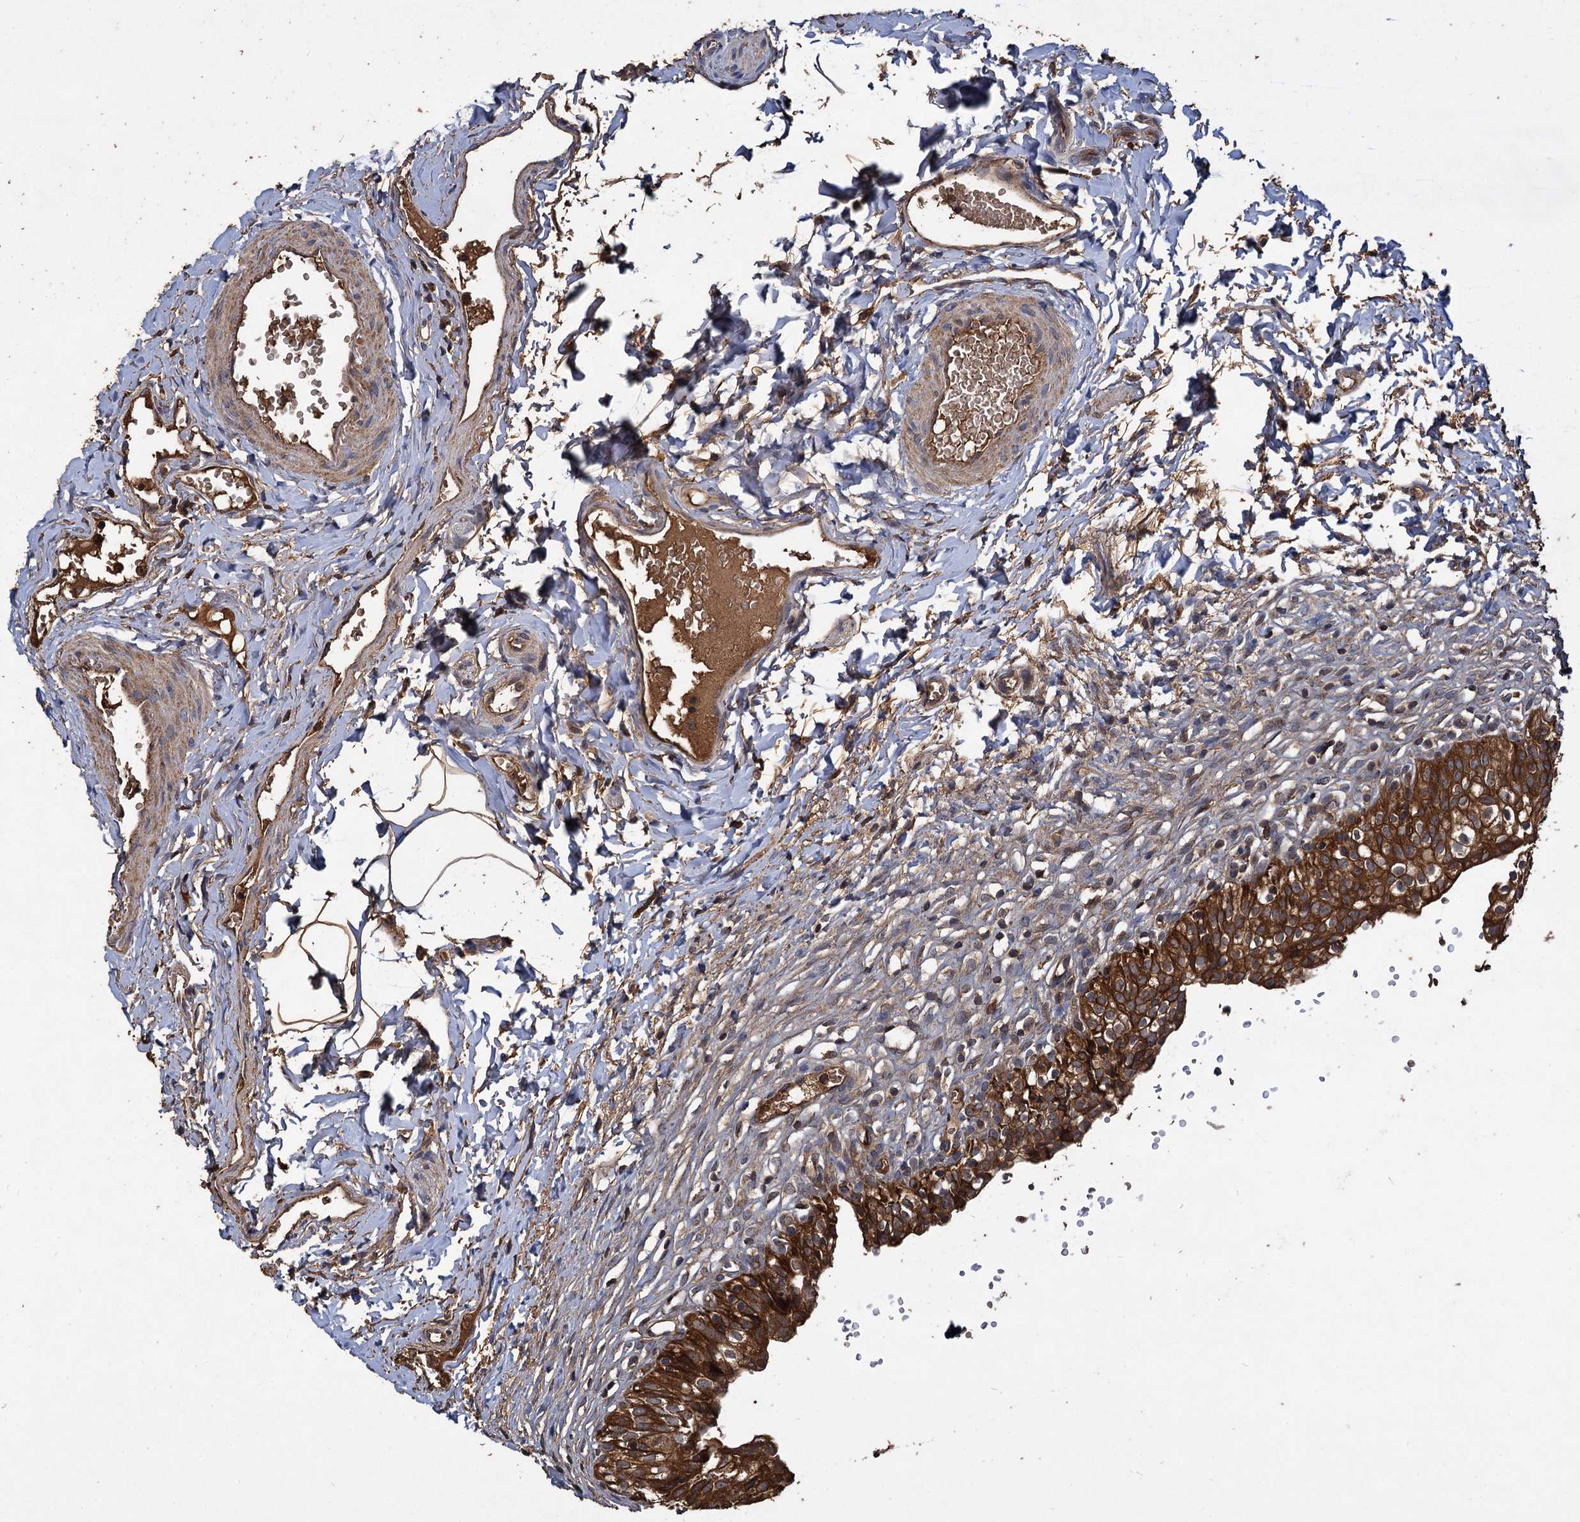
{"staining": {"intensity": "strong", "quantity": ">75%", "location": "cytoplasmic/membranous"}, "tissue": "urinary bladder", "cell_type": "Urothelial cells", "image_type": "normal", "snomed": [{"axis": "morphology", "description": "Normal tissue, NOS"}, {"axis": "topography", "description": "Urinary bladder"}], "caption": "Urinary bladder stained with immunohistochemistry (IHC) displays strong cytoplasmic/membranous expression in about >75% of urothelial cells. The staining was performed using DAB, with brown indicating positive protein expression. Nuclei are stained blue with hematoxylin.", "gene": "GCLC", "patient": {"sex": "male", "age": 55}}